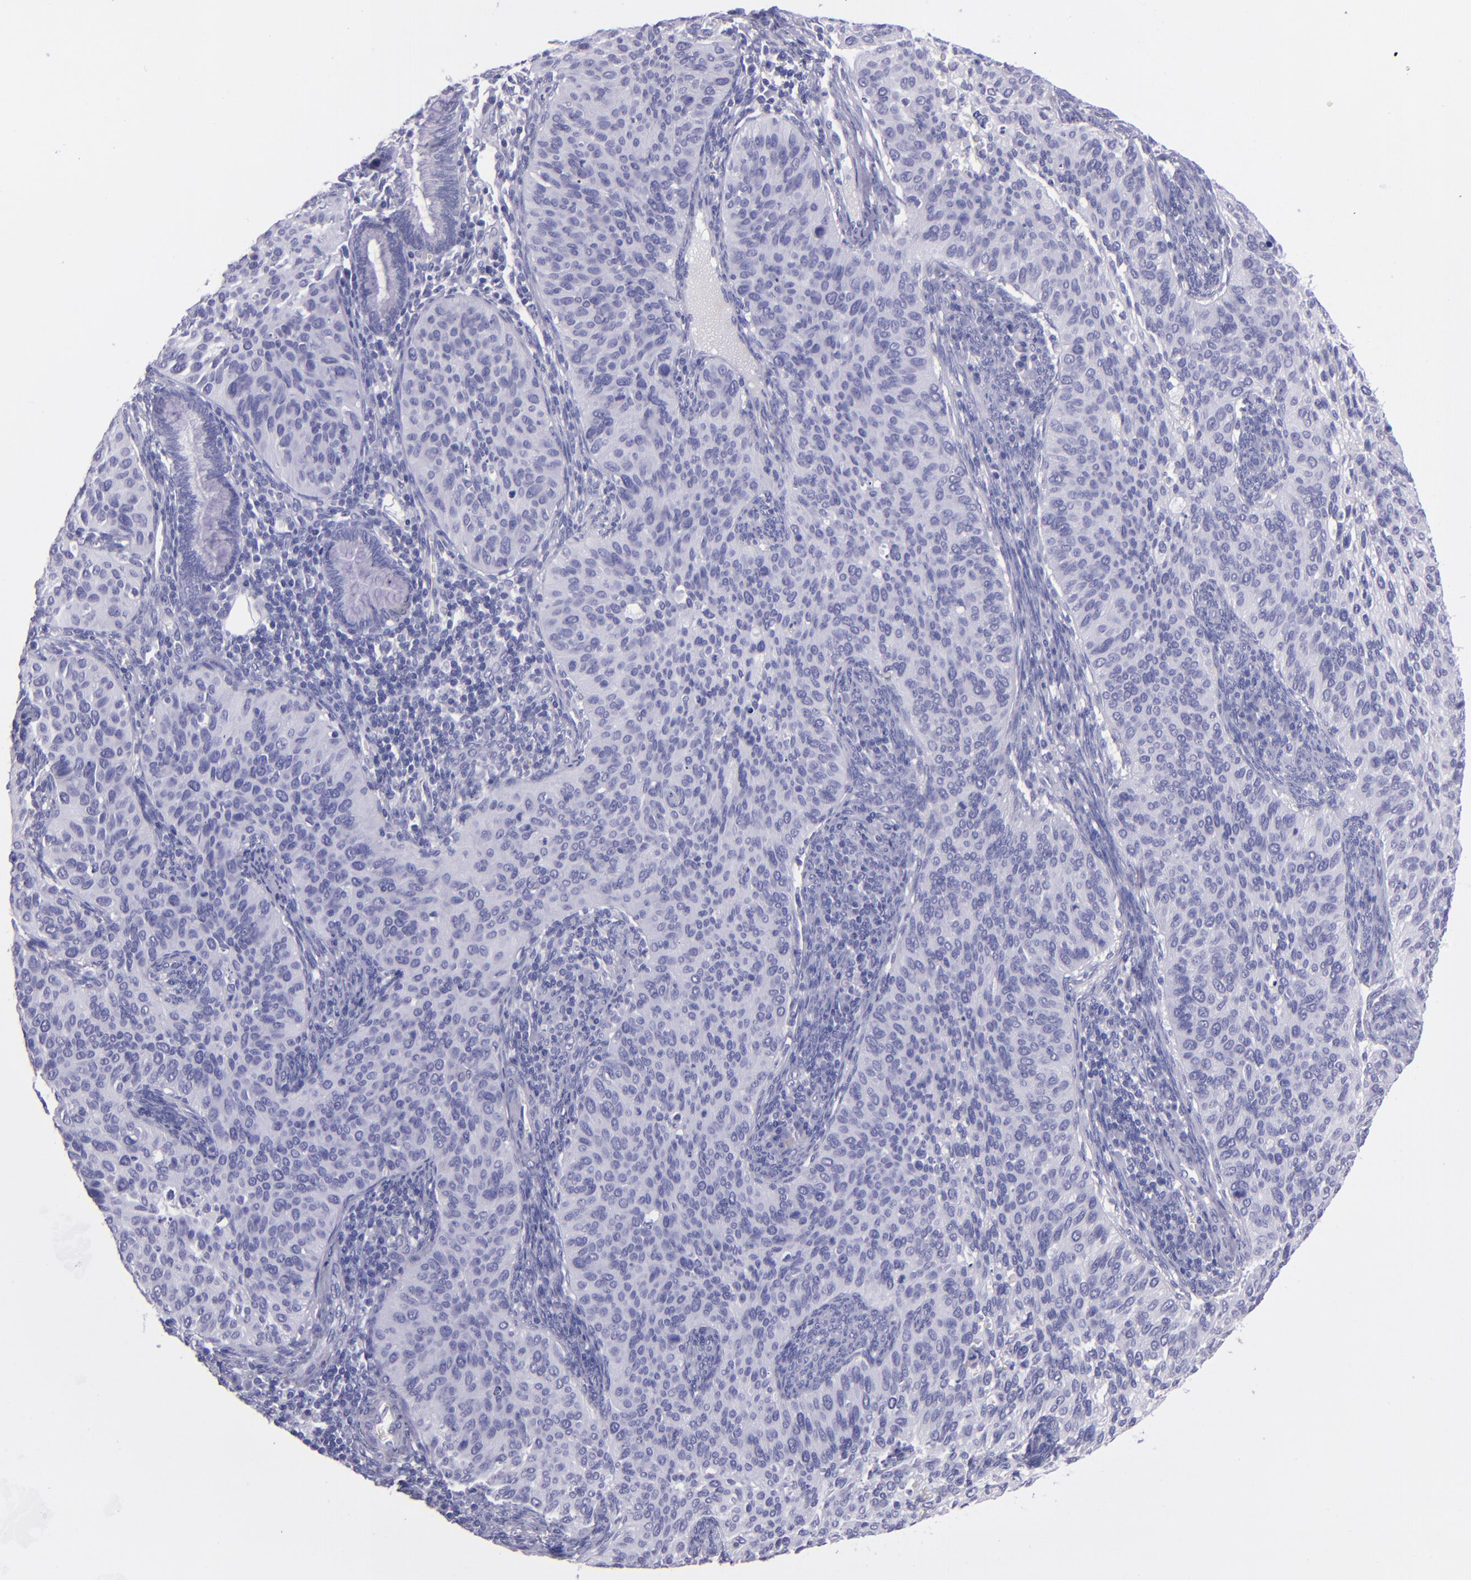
{"staining": {"intensity": "negative", "quantity": "none", "location": "none"}, "tissue": "cervical cancer", "cell_type": "Tumor cells", "image_type": "cancer", "snomed": [{"axis": "morphology", "description": "Adenocarcinoma, NOS"}, {"axis": "topography", "description": "Cervix"}], "caption": "Image shows no significant protein staining in tumor cells of adenocarcinoma (cervical). (DAB (3,3'-diaminobenzidine) IHC visualized using brightfield microscopy, high magnification).", "gene": "TNNT3", "patient": {"sex": "female", "age": 29}}